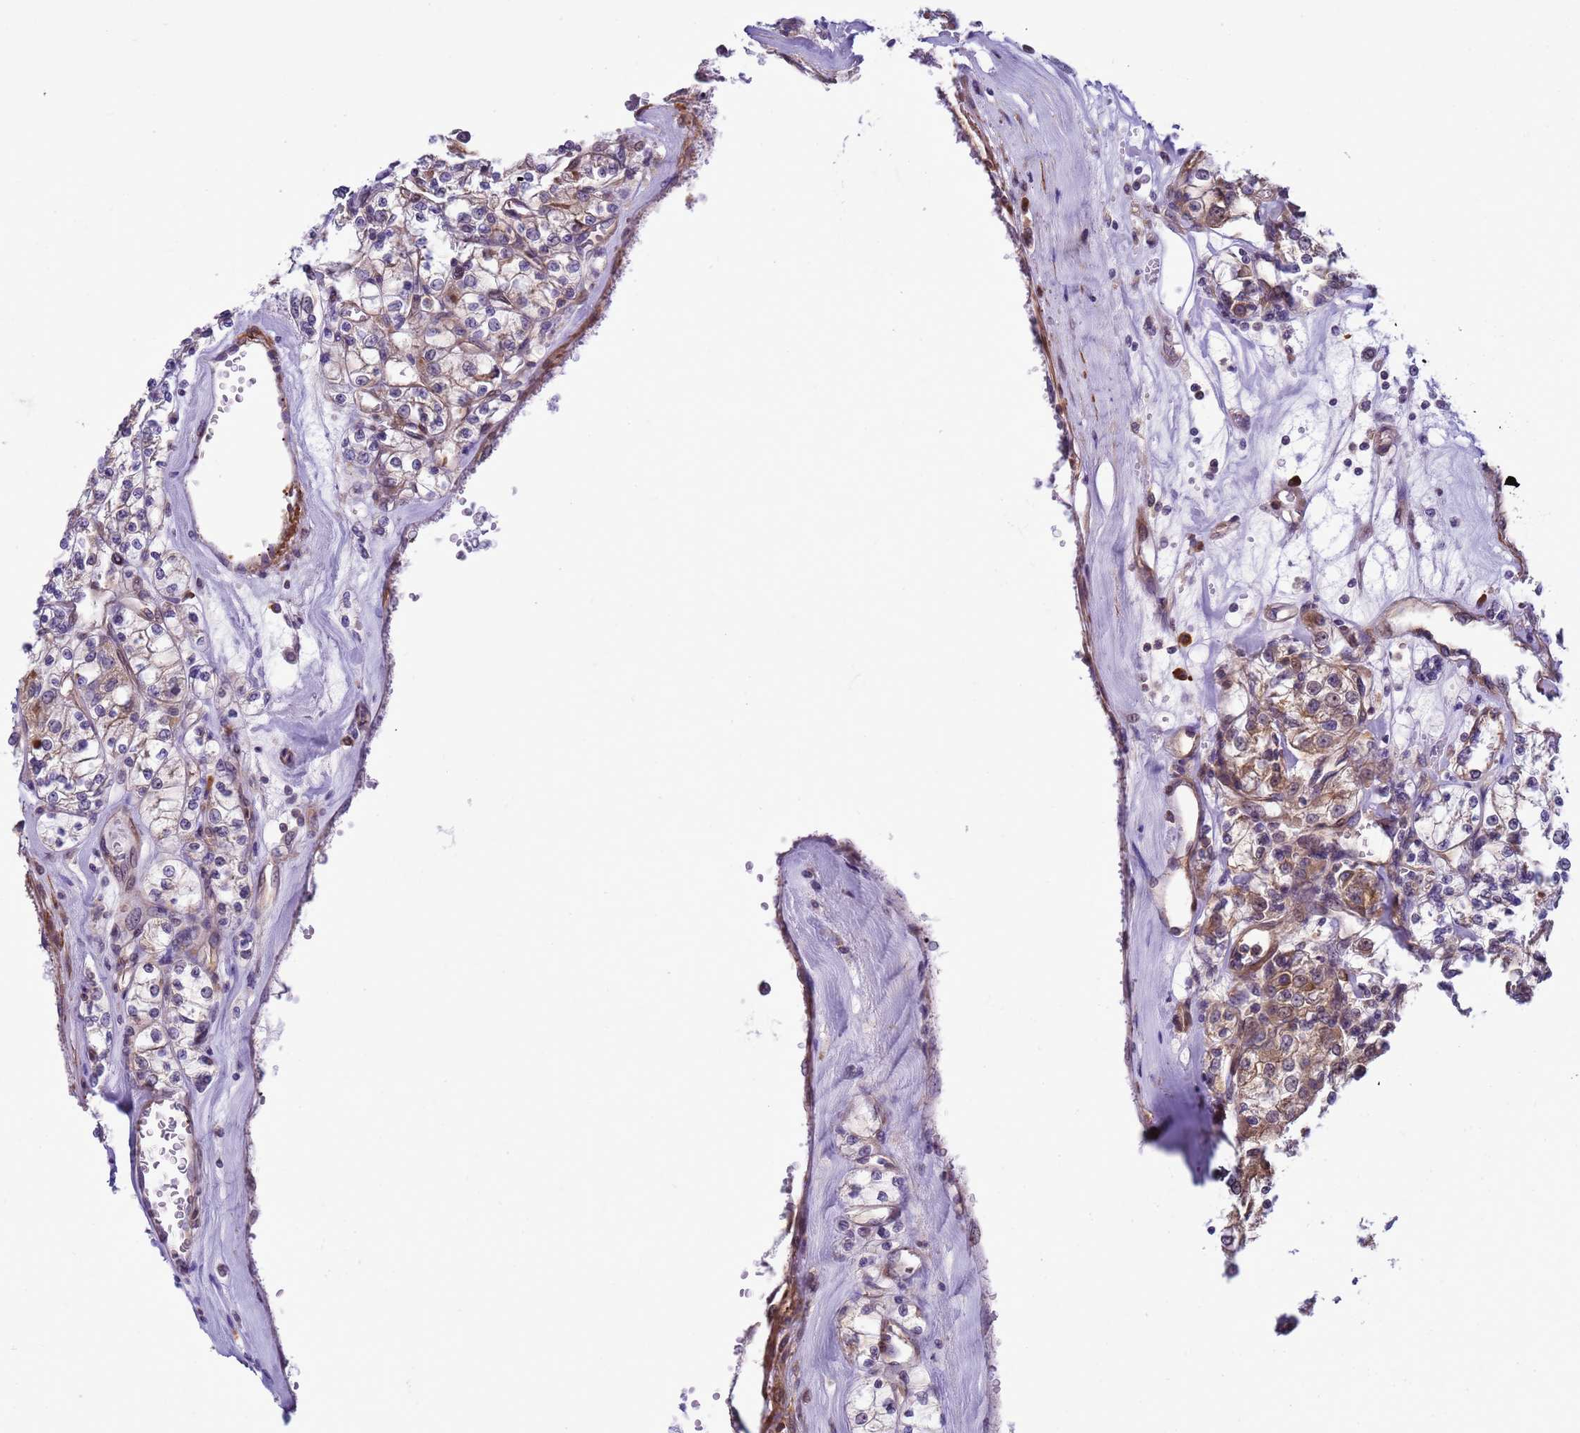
{"staining": {"intensity": "moderate", "quantity": "25%-75%", "location": "cytoplasmic/membranous"}, "tissue": "renal cancer", "cell_type": "Tumor cells", "image_type": "cancer", "snomed": [{"axis": "morphology", "description": "Adenocarcinoma, NOS"}, {"axis": "topography", "description": "Kidney"}], "caption": "Immunohistochemical staining of renal cancer displays moderate cytoplasmic/membranous protein staining in about 25%-75% of tumor cells. (IHC, brightfield microscopy, high magnification).", "gene": "GEN1", "patient": {"sex": "female", "age": 59}}